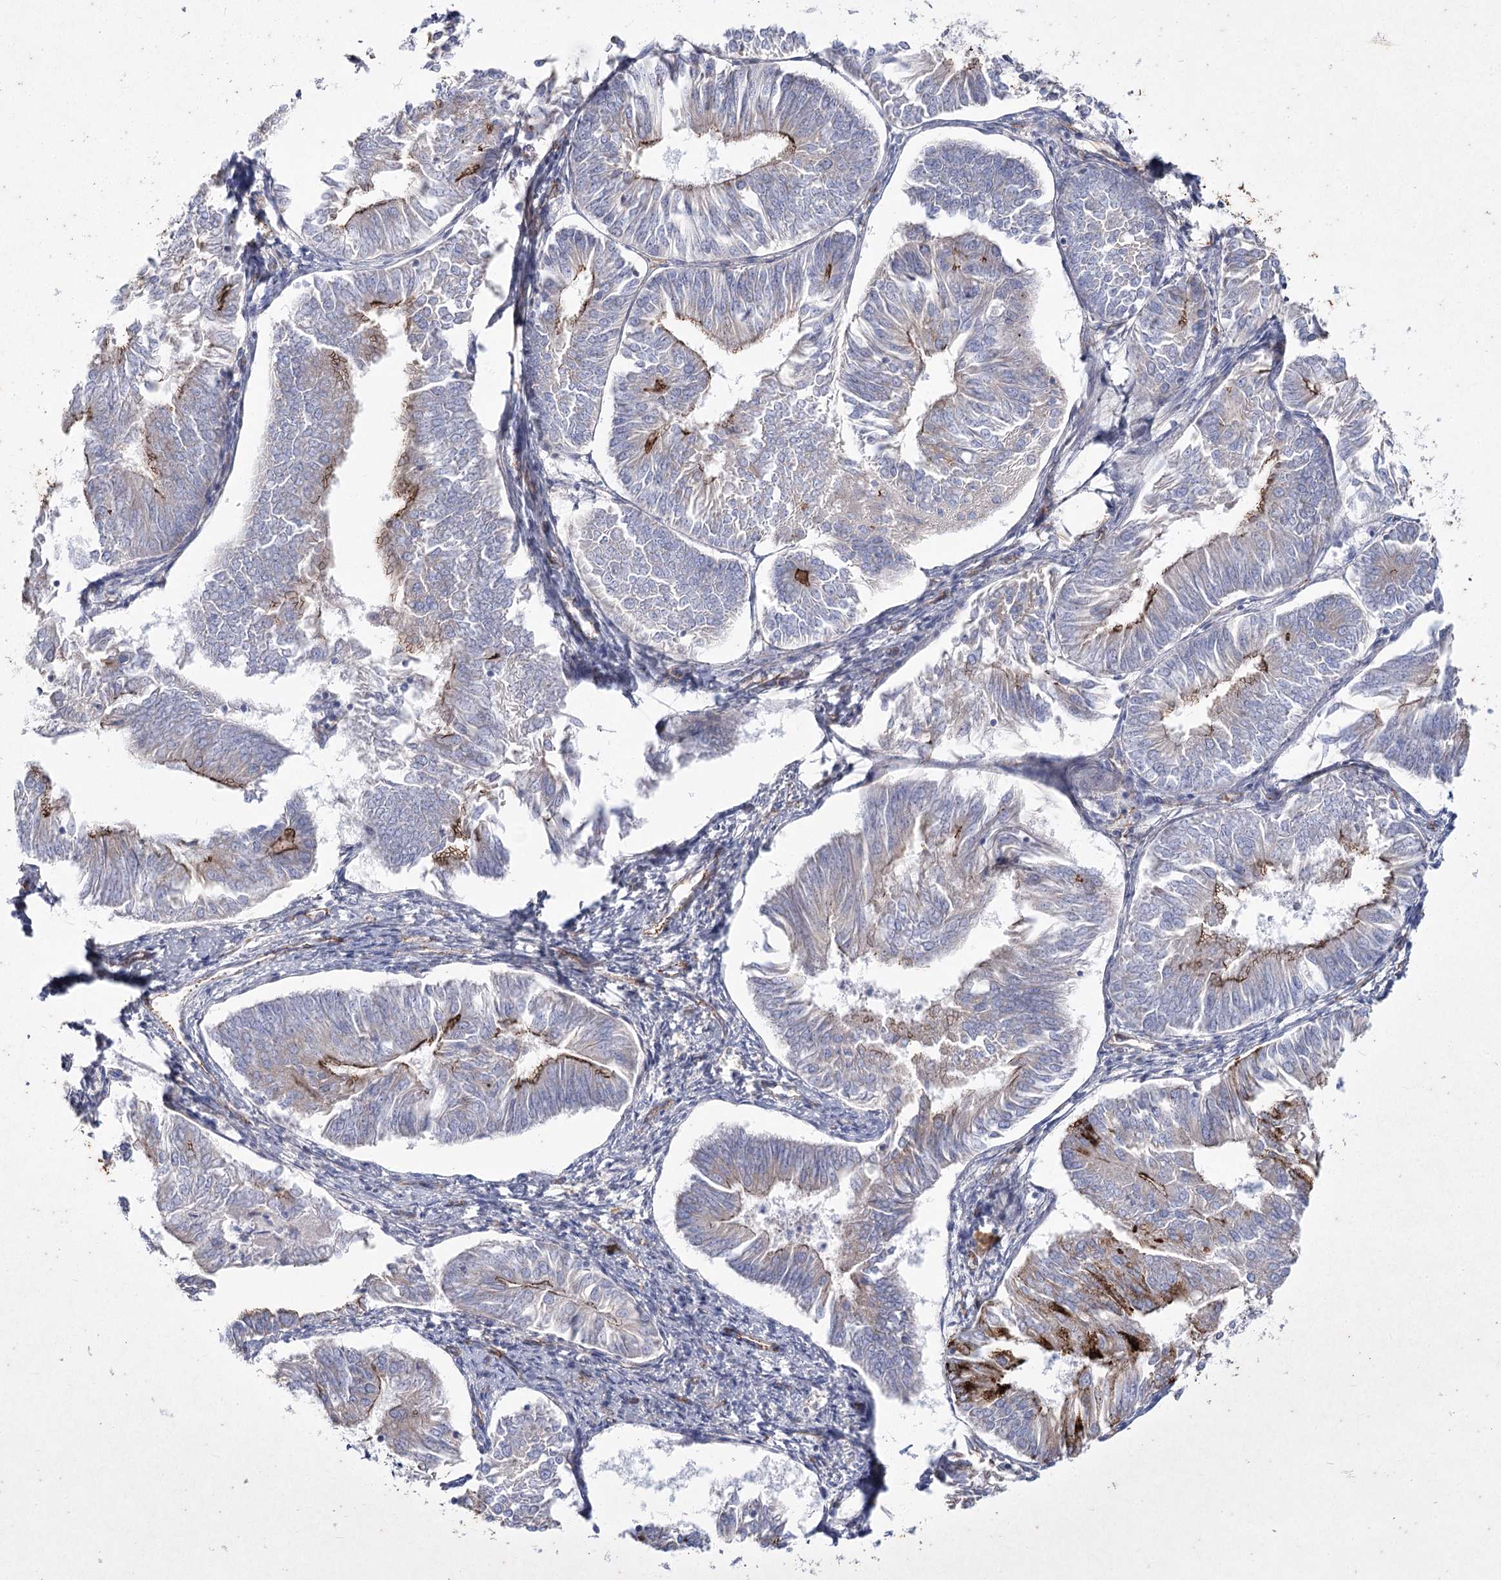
{"staining": {"intensity": "moderate", "quantity": "<25%", "location": "cytoplasmic/membranous"}, "tissue": "endometrial cancer", "cell_type": "Tumor cells", "image_type": "cancer", "snomed": [{"axis": "morphology", "description": "Adenocarcinoma, NOS"}, {"axis": "topography", "description": "Endometrium"}], "caption": "Tumor cells exhibit low levels of moderate cytoplasmic/membranous positivity in about <25% of cells in endometrial cancer (adenocarcinoma). (DAB (3,3'-diaminobenzidine) = brown stain, brightfield microscopy at high magnification).", "gene": "LDLRAD3", "patient": {"sex": "female", "age": 58}}